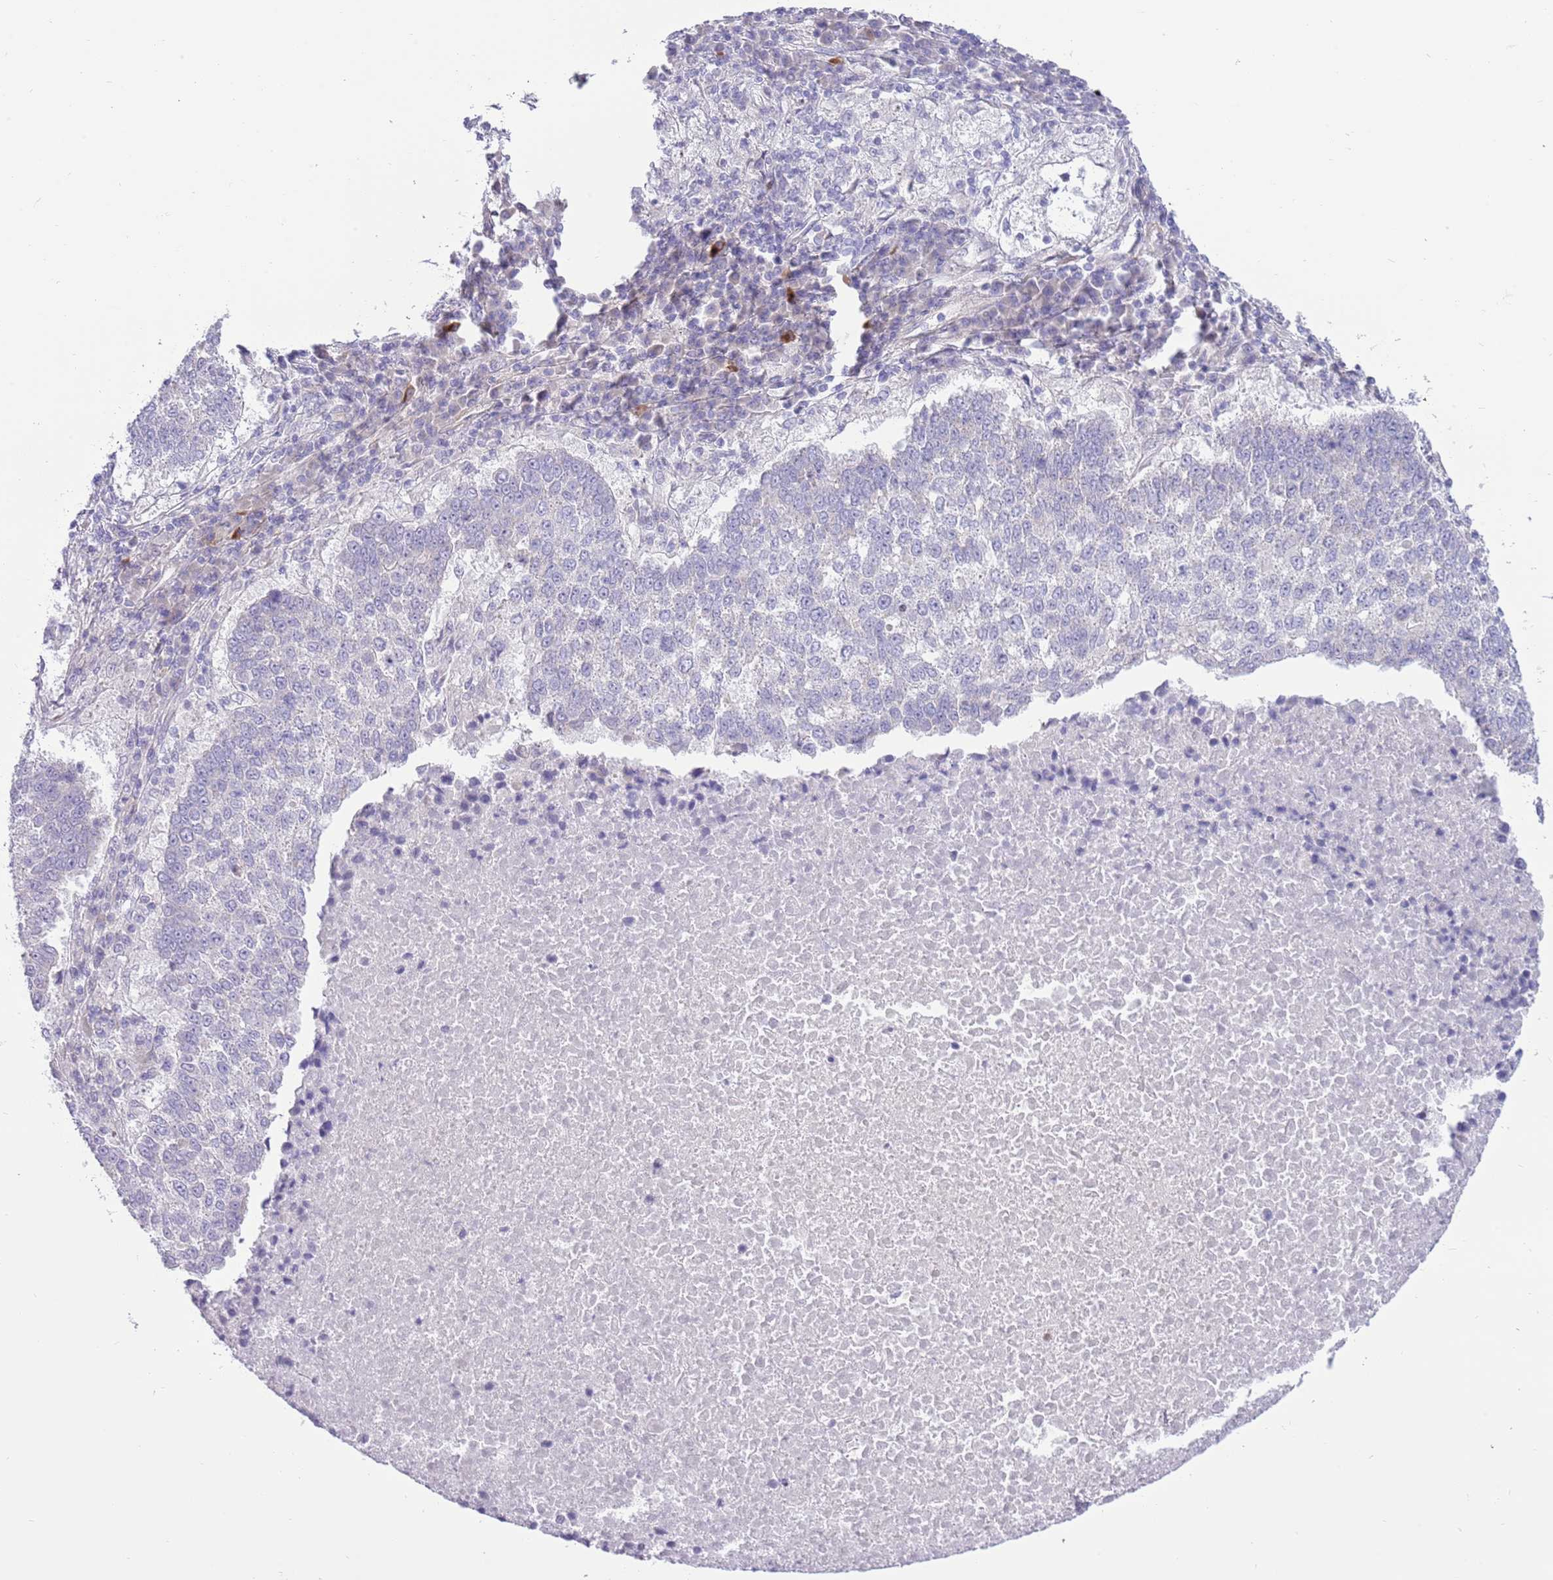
{"staining": {"intensity": "negative", "quantity": "none", "location": "none"}, "tissue": "lung cancer", "cell_type": "Tumor cells", "image_type": "cancer", "snomed": [{"axis": "morphology", "description": "Squamous cell carcinoma, NOS"}, {"axis": "topography", "description": "Lung"}], "caption": "Lung cancer was stained to show a protein in brown. There is no significant positivity in tumor cells.", "gene": "ZC4H2", "patient": {"sex": "male", "age": 73}}